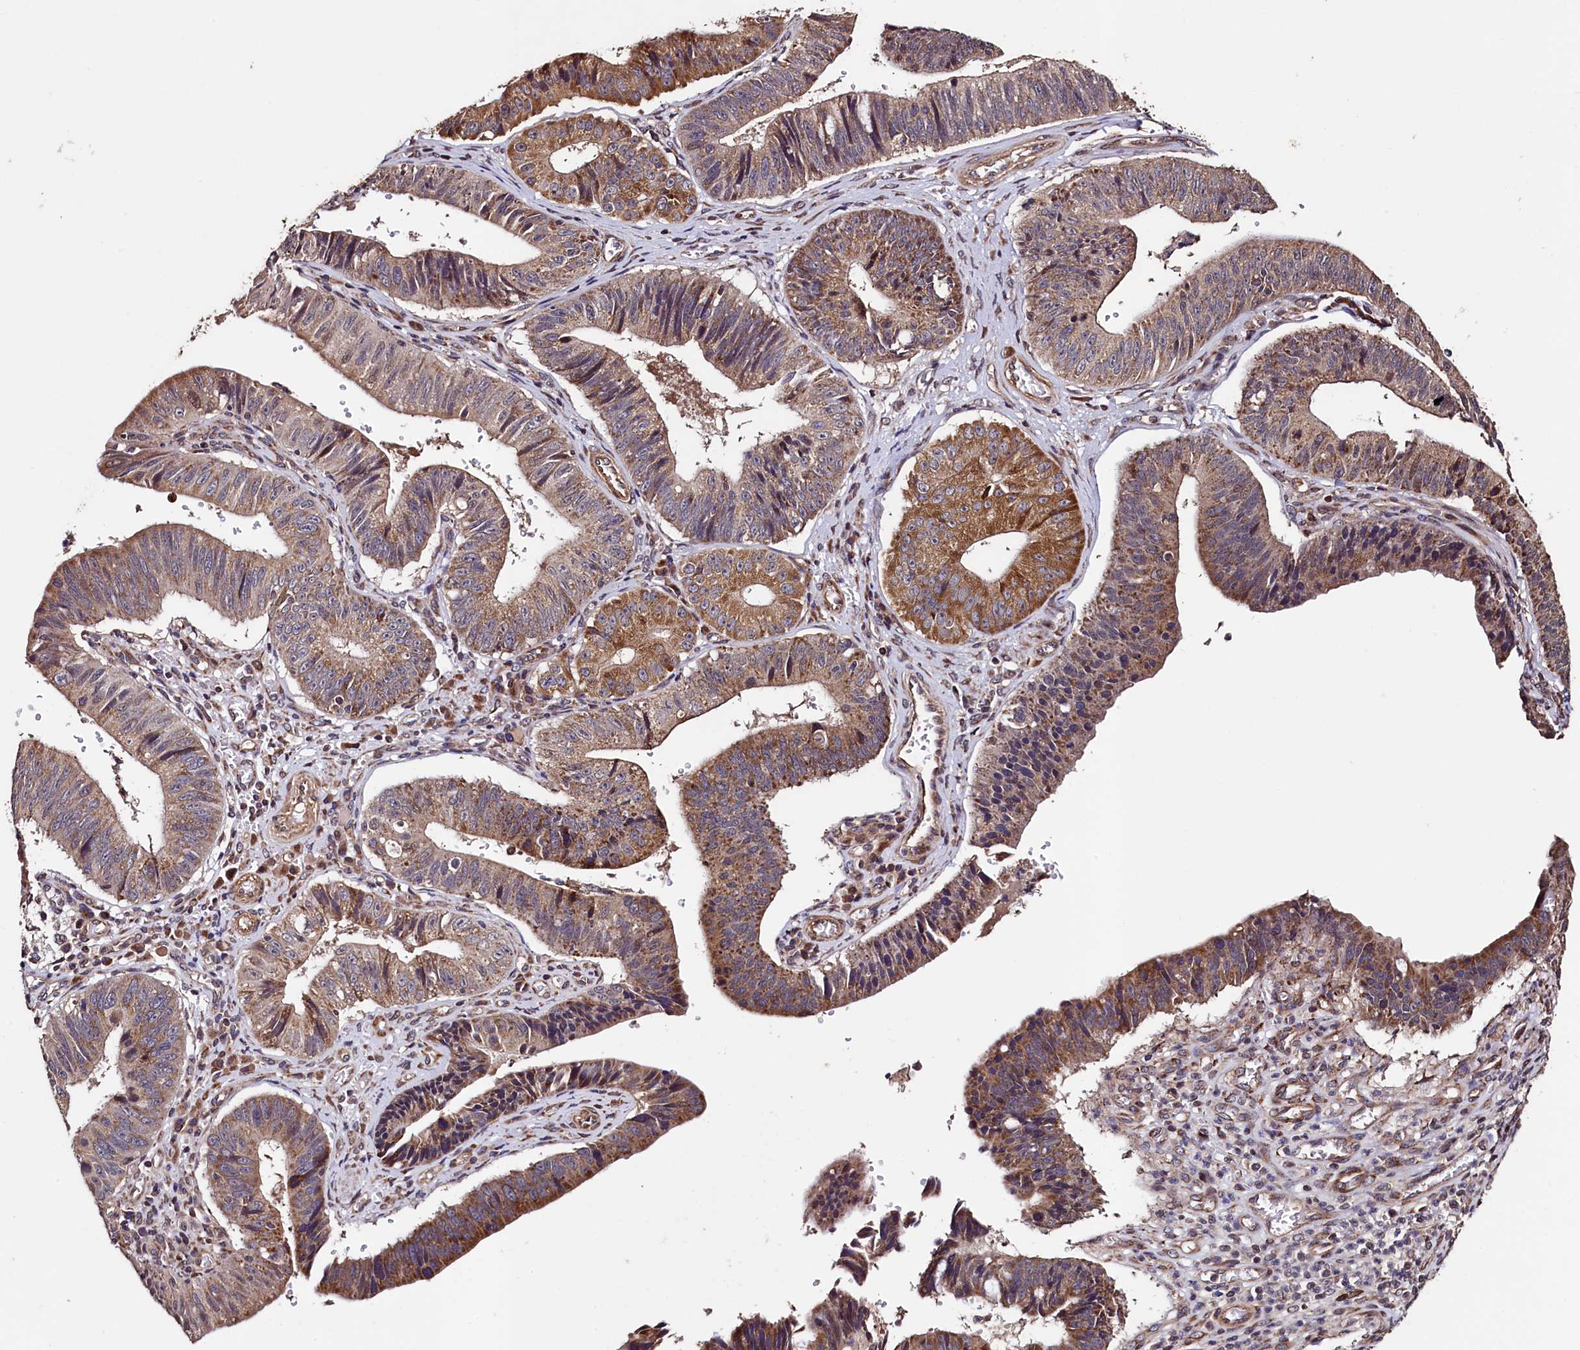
{"staining": {"intensity": "moderate", "quantity": ">75%", "location": "cytoplasmic/membranous"}, "tissue": "stomach cancer", "cell_type": "Tumor cells", "image_type": "cancer", "snomed": [{"axis": "morphology", "description": "Adenocarcinoma, NOS"}, {"axis": "topography", "description": "Stomach"}], "caption": "Human adenocarcinoma (stomach) stained with a brown dye shows moderate cytoplasmic/membranous positive staining in about >75% of tumor cells.", "gene": "RBFA", "patient": {"sex": "male", "age": 59}}